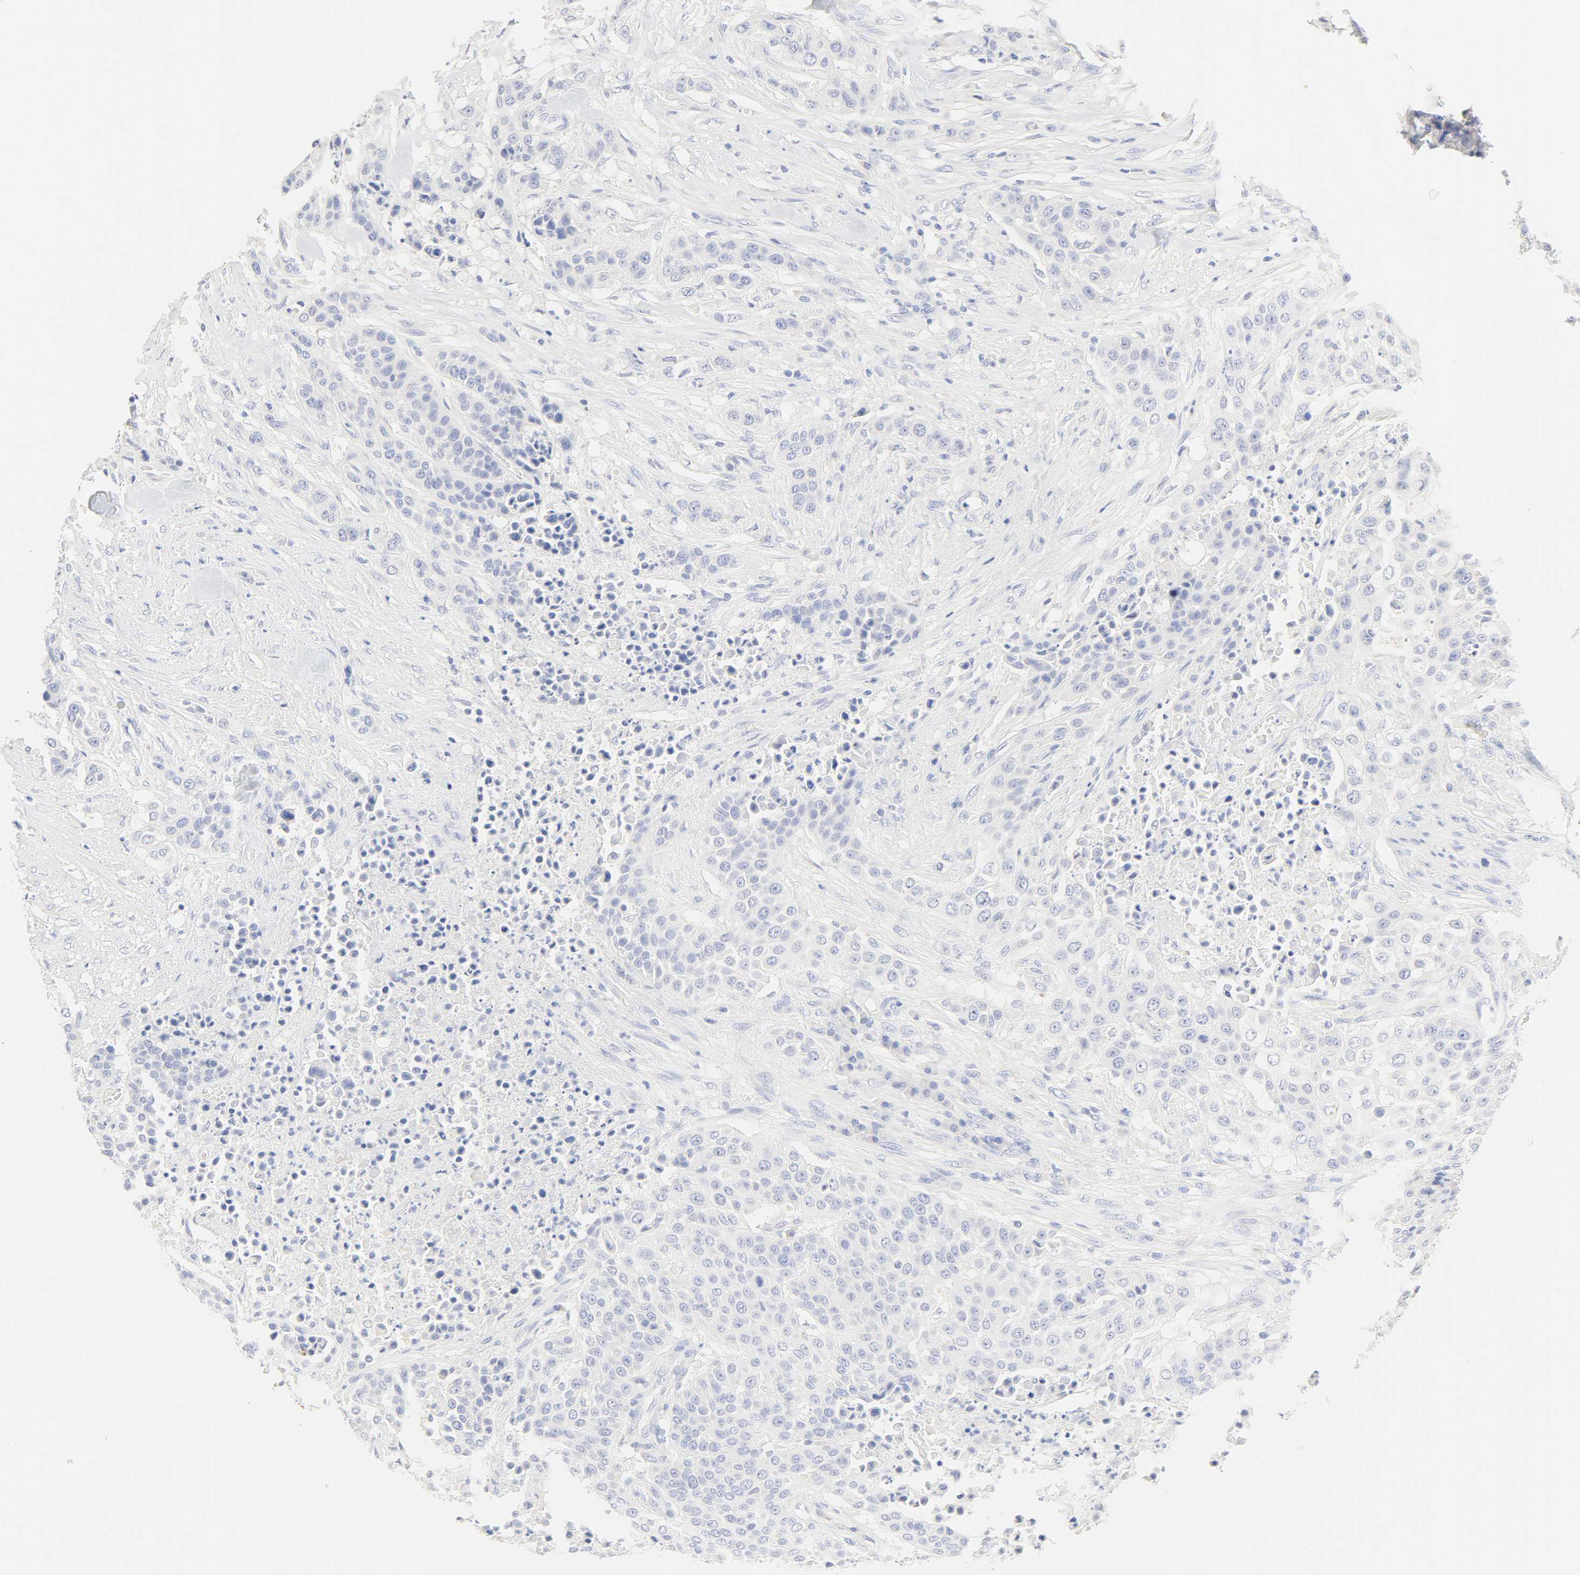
{"staining": {"intensity": "negative", "quantity": "none", "location": "none"}, "tissue": "urothelial cancer", "cell_type": "Tumor cells", "image_type": "cancer", "snomed": [{"axis": "morphology", "description": "Urothelial carcinoma, High grade"}, {"axis": "topography", "description": "Urinary bladder"}], "caption": "This is an immunohistochemistry (IHC) image of urothelial cancer. There is no expression in tumor cells.", "gene": "SLCO1B3", "patient": {"sex": "male", "age": 74}}